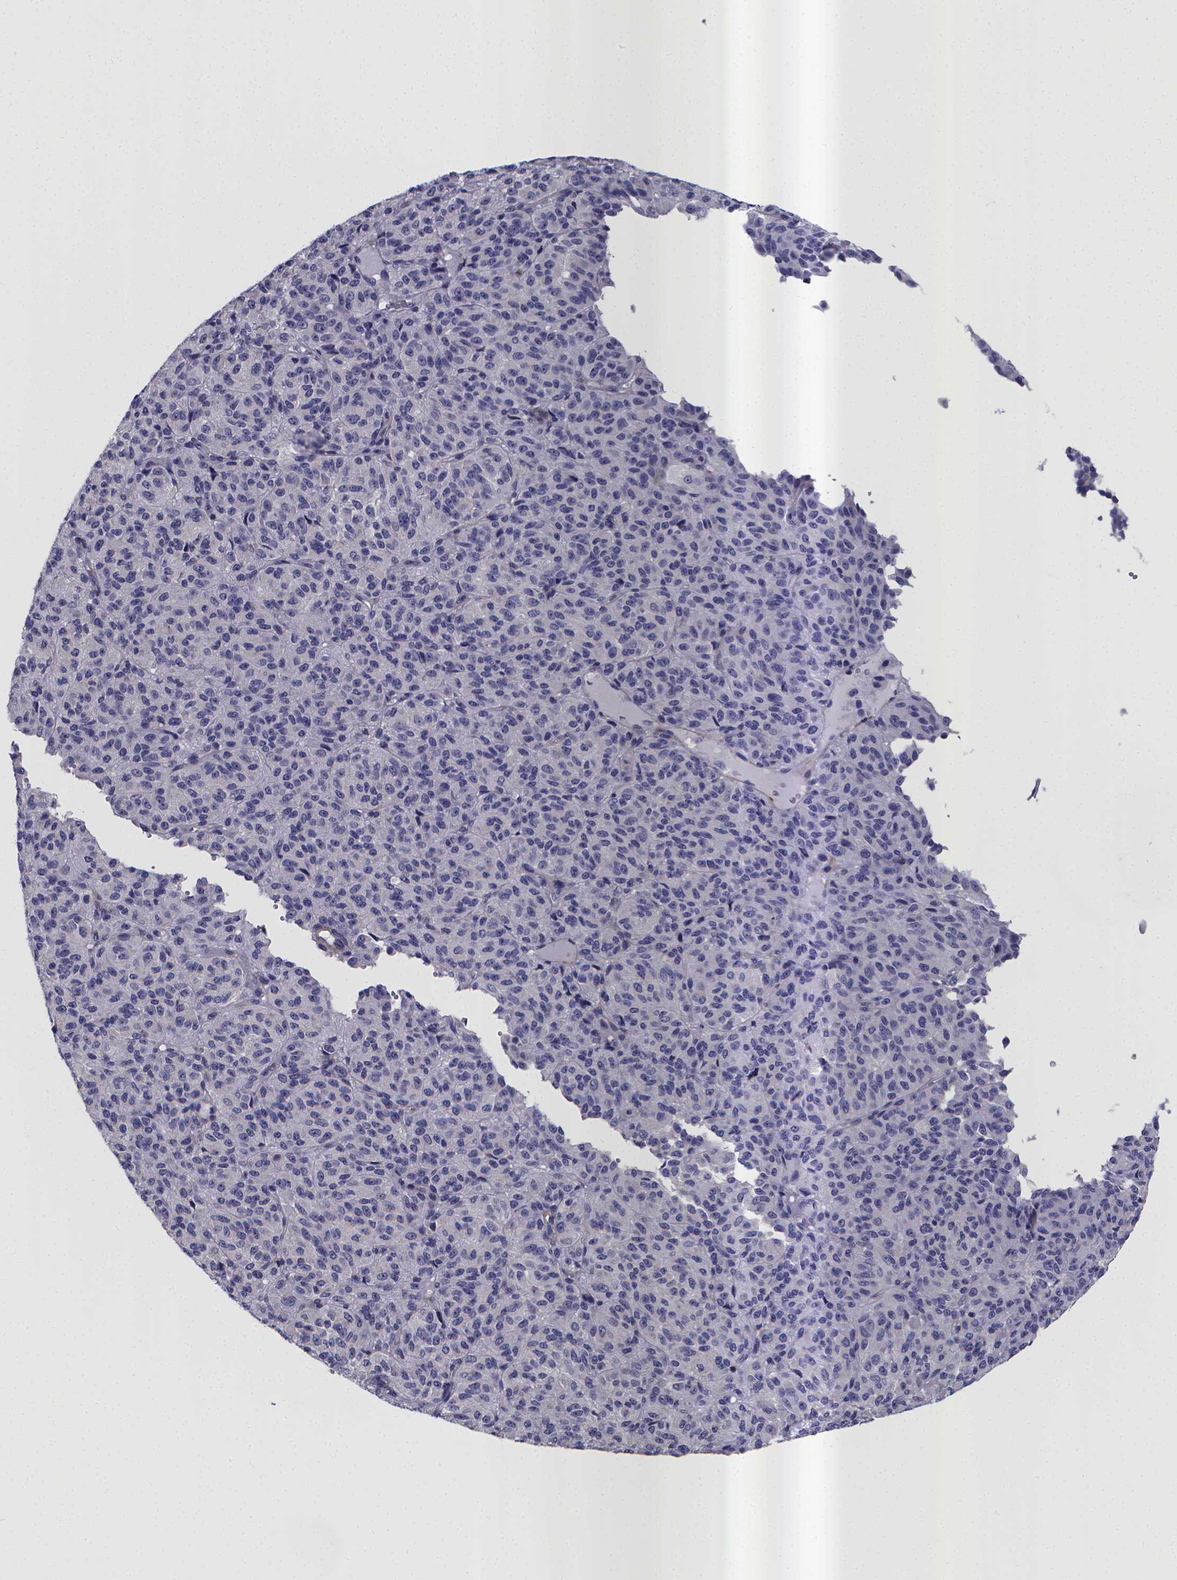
{"staining": {"intensity": "negative", "quantity": "none", "location": "none"}, "tissue": "melanoma", "cell_type": "Tumor cells", "image_type": "cancer", "snomed": [{"axis": "morphology", "description": "Malignant melanoma, Metastatic site"}, {"axis": "topography", "description": "Brain"}], "caption": "This photomicrograph is of malignant melanoma (metastatic site) stained with IHC to label a protein in brown with the nuclei are counter-stained blue. There is no positivity in tumor cells.", "gene": "RERG", "patient": {"sex": "female", "age": 56}}